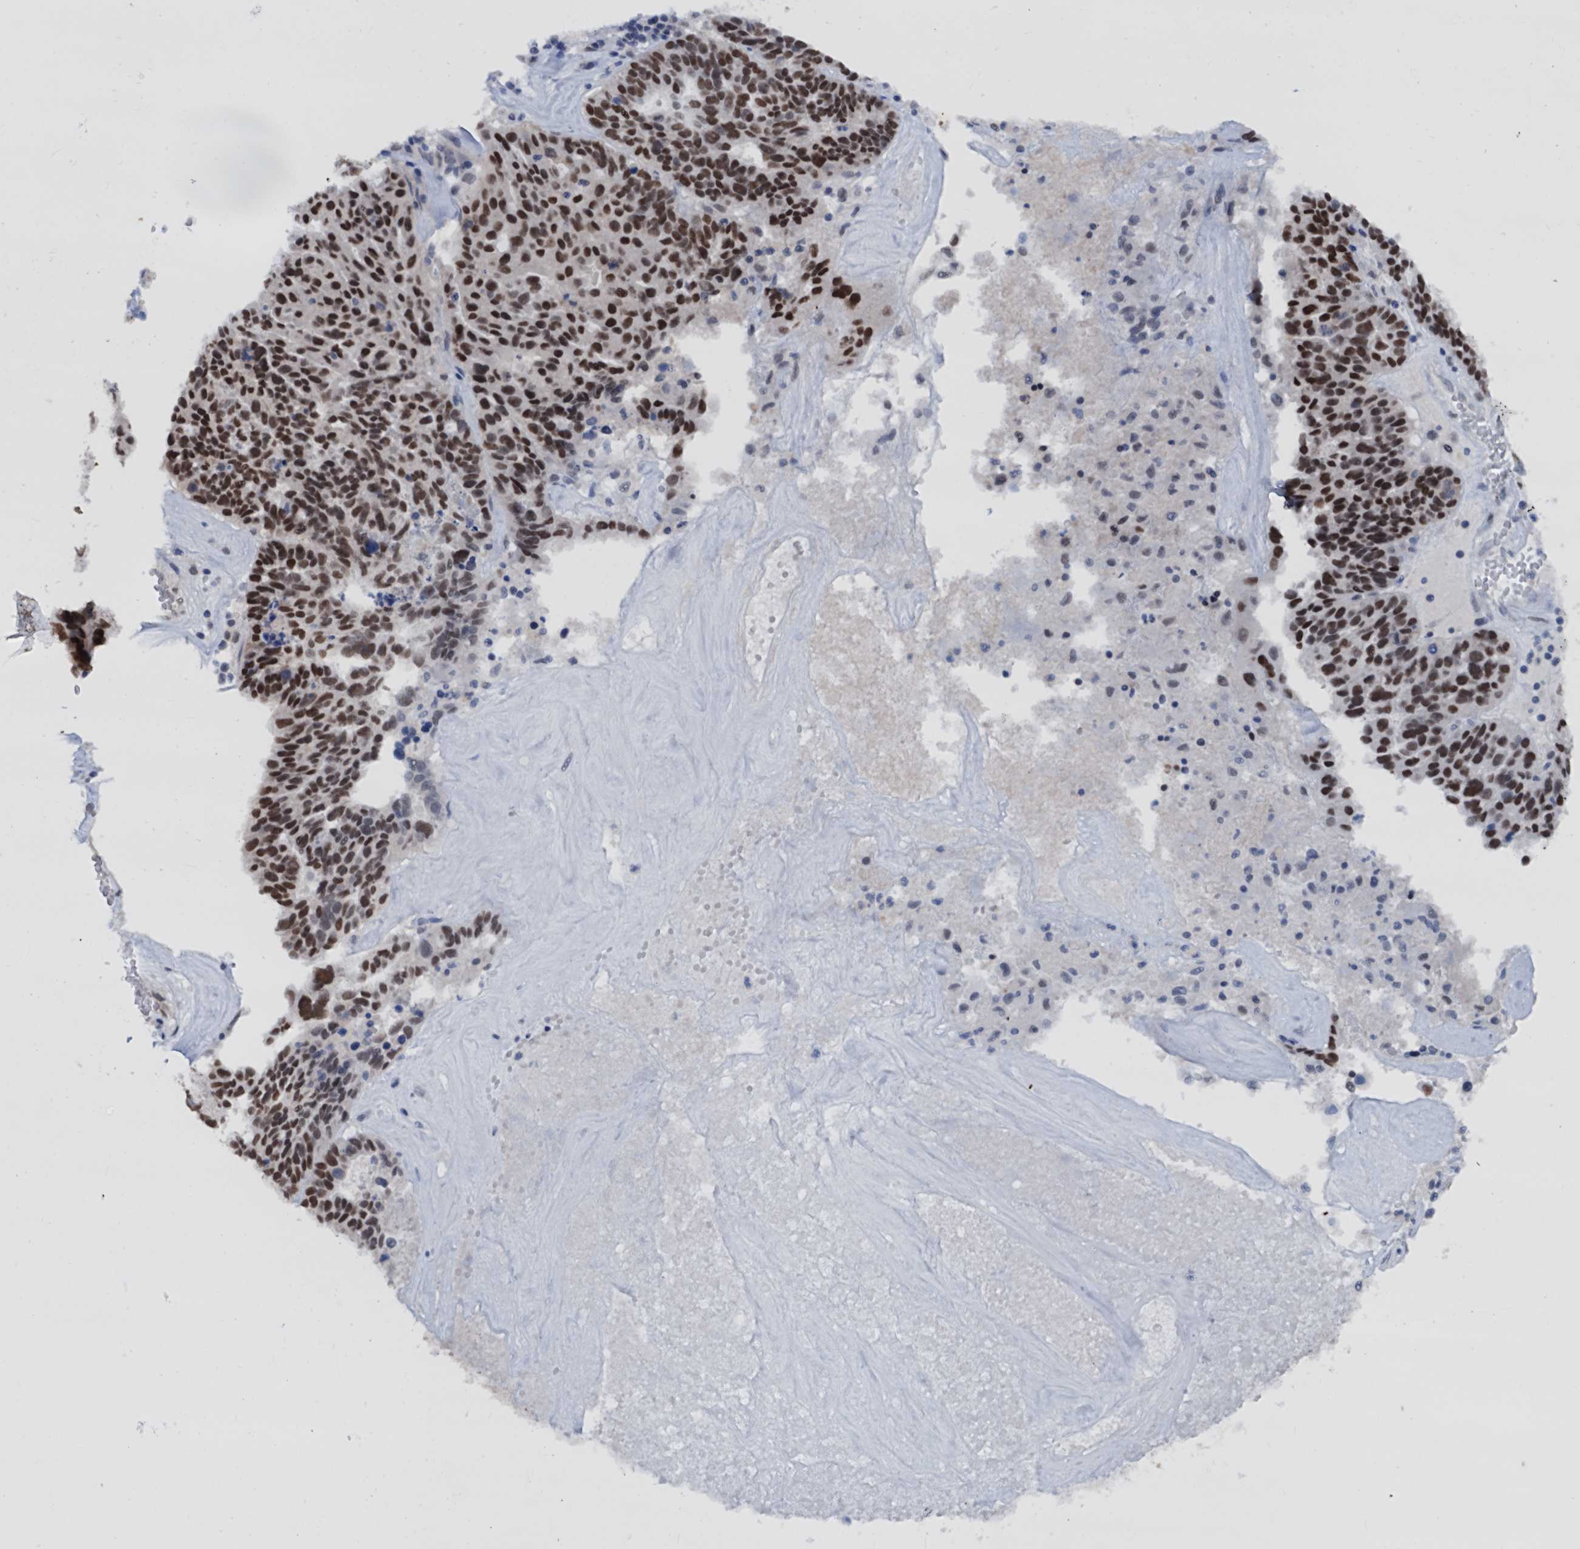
{"staining": {"intensity": "strong", "quantity": ">75%", "location": "nuclear"}, "tissue": "ovarian cancer", "cell_type": "Tumor cells", "image_type": "cancer", "snomed": [{"axis": "morphology", "description": "Cystadenocarcinoma, serous, NOS"}, {"axis": "topography", "description": "Ovary"}], "caption": "A high-resolution micrograph shows immunohistochemistry staining of ovarian serous cystadenocarcinoma, which shows strong nuclear positivity in approximately >75% of tumor cells.", "gene": "GALNT11", "patient": {"sex": "female", "age": 59}}